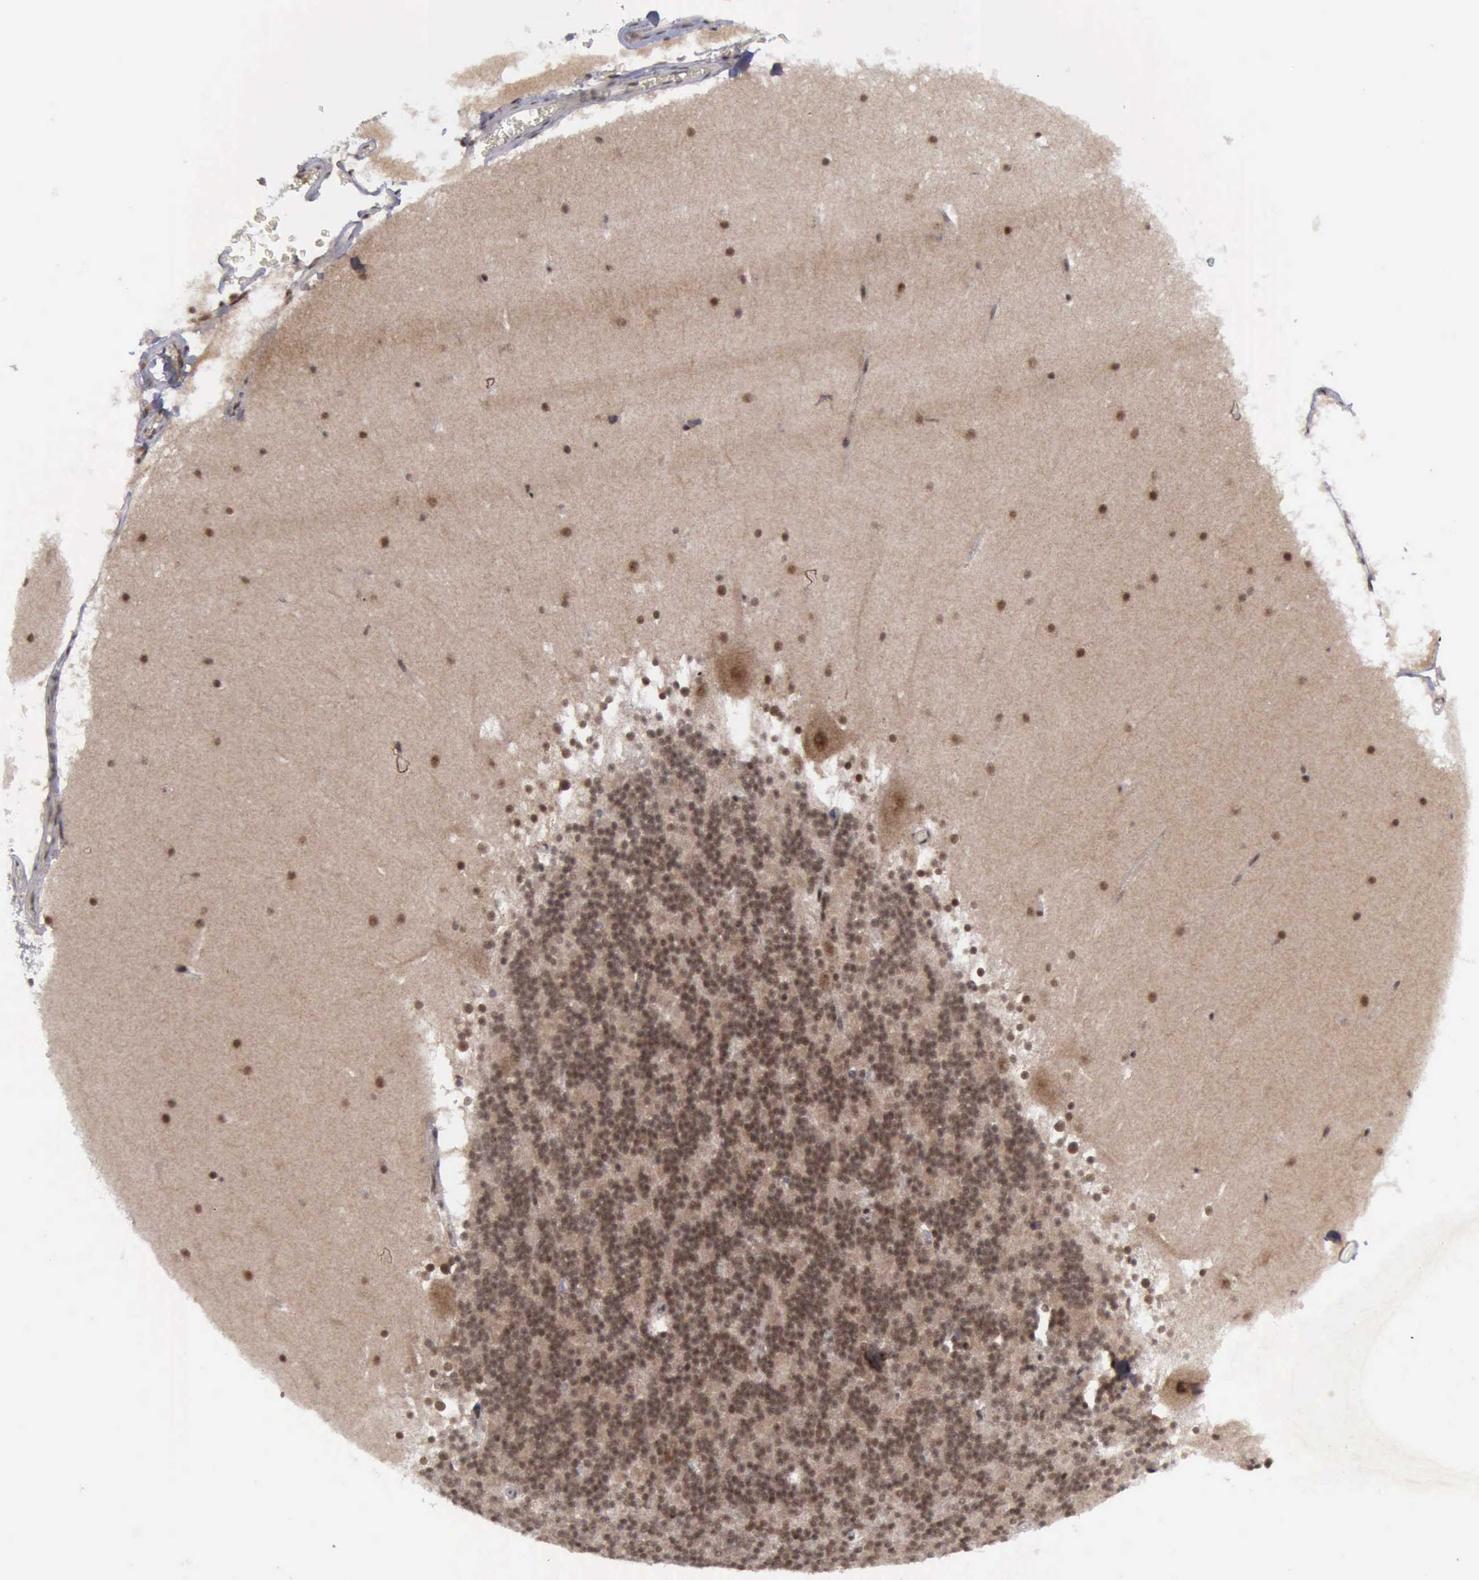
{"staining": {"intensity": "moderate", "quantity": ">75%", "location": "cytoplasmic/membranous,nuclear"}, "tissue": "cerebellum", "cell_type": "Cells in granular layer", "image_type": "normal", "snomed": [{"axis": "morphology", "description": "Normal tissue, NOS"}, {"axis": "topography", "description": "Cerebellum"}], "caption": "Immunohistochemical staining of unremarkable cerebellum reveals medium levels of moderate cytoplasmic/membranous,nuclear positivity in approximately >75% of cells in granular layer.", "gene": "ATM", "patient": {"sex": "female", "age": 19}}